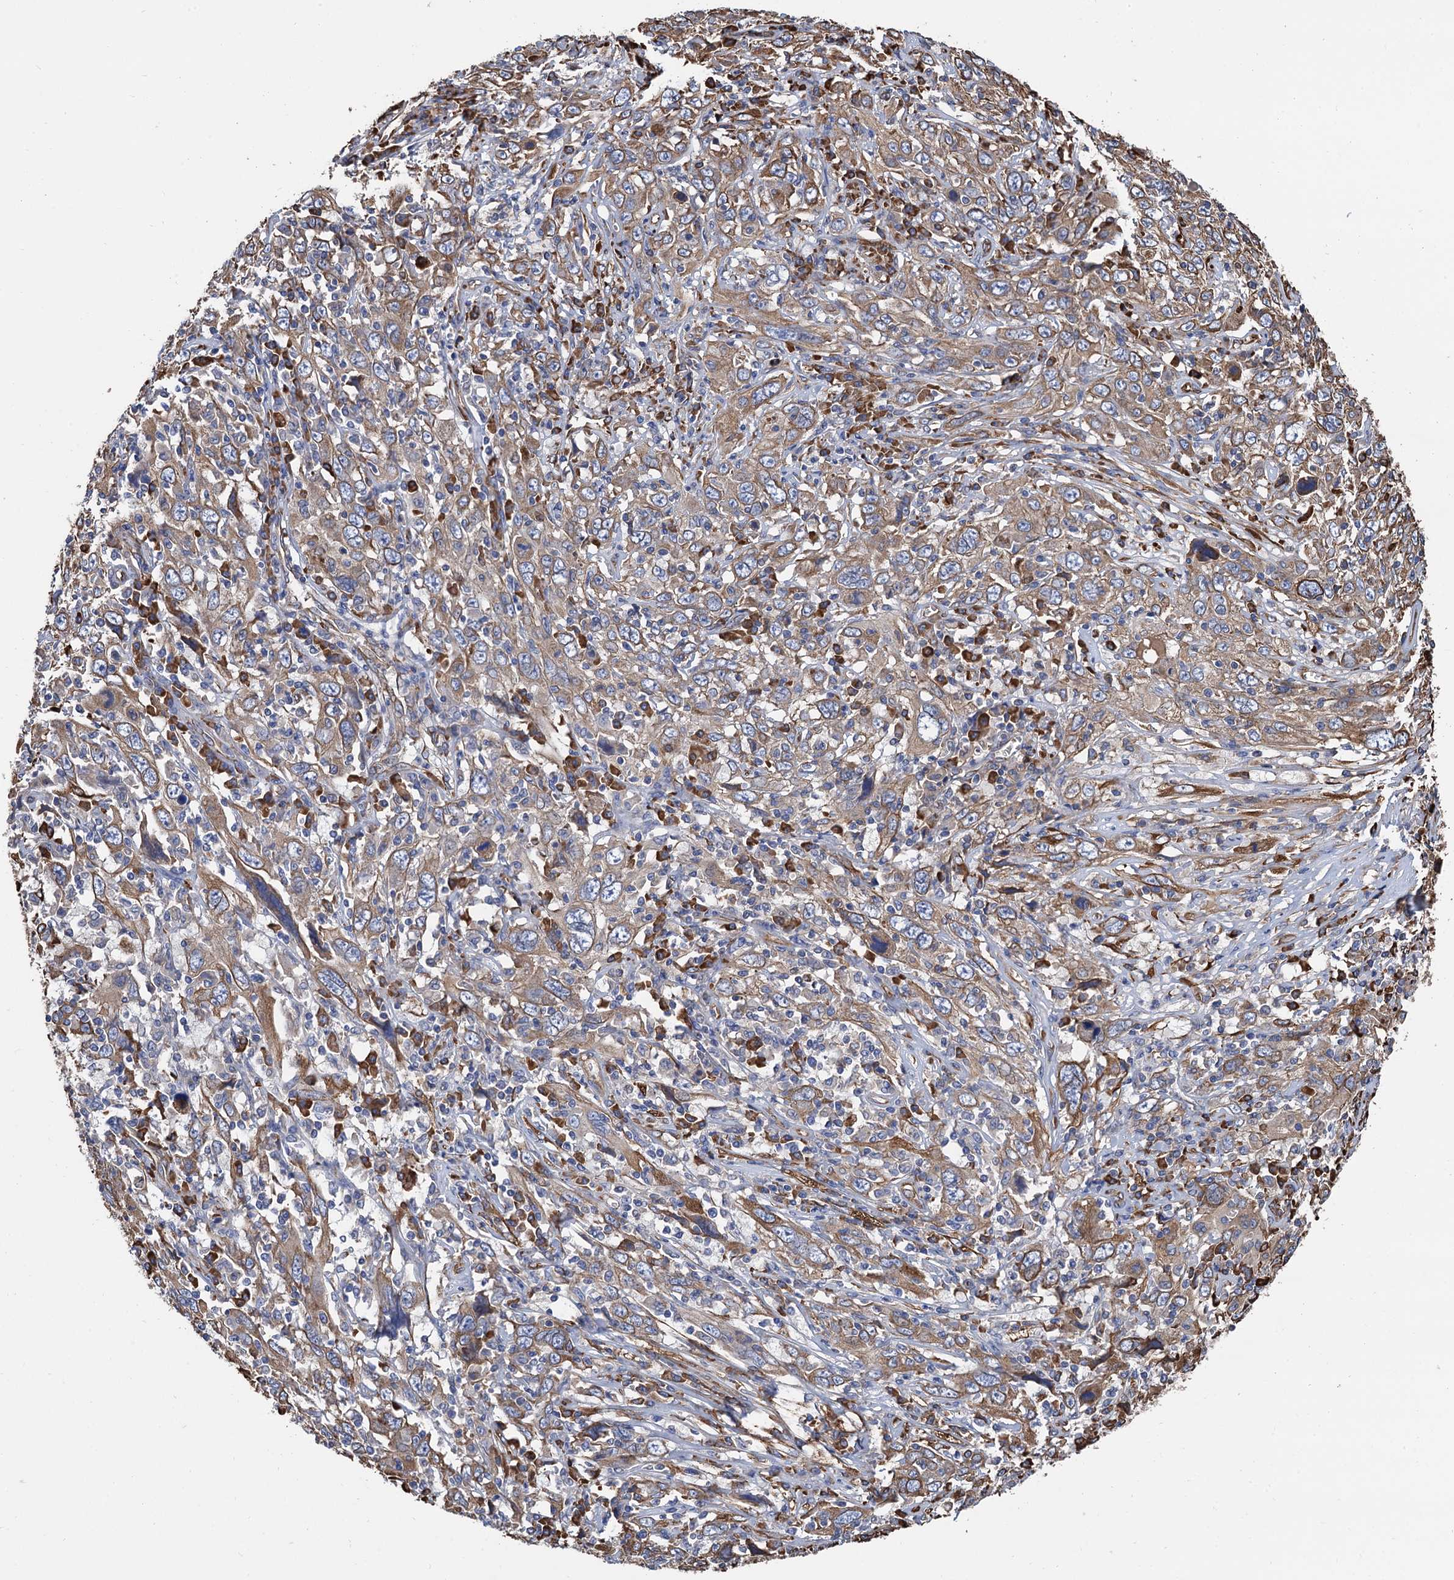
{"staining": {"intensity": "weak", "quantity": ">75%", "location": "cytoplasmic/membranous"}, "tissue": "cervical cancer", "cell_type": "Tumor cells", "image_type": "cancer", "snomed": [{"axis": "morphology", "description": "Squamous cell carcinoma, NOS"}, {"axis": "topography", "description": "Cervix"}], "caption": "An IHC image of tumor tissue is shown. Protein staining in brown highlights weak cytoplasmic/membranous positivity in cervical squamous cell carcinoma within tumor cells. Using DAB (brown) and hematoxylin (blue) stains, captured at high magnification using brightfield microscopy.", "gene": "CNNM1", "patient": {"sex": "female", "age": 46}}